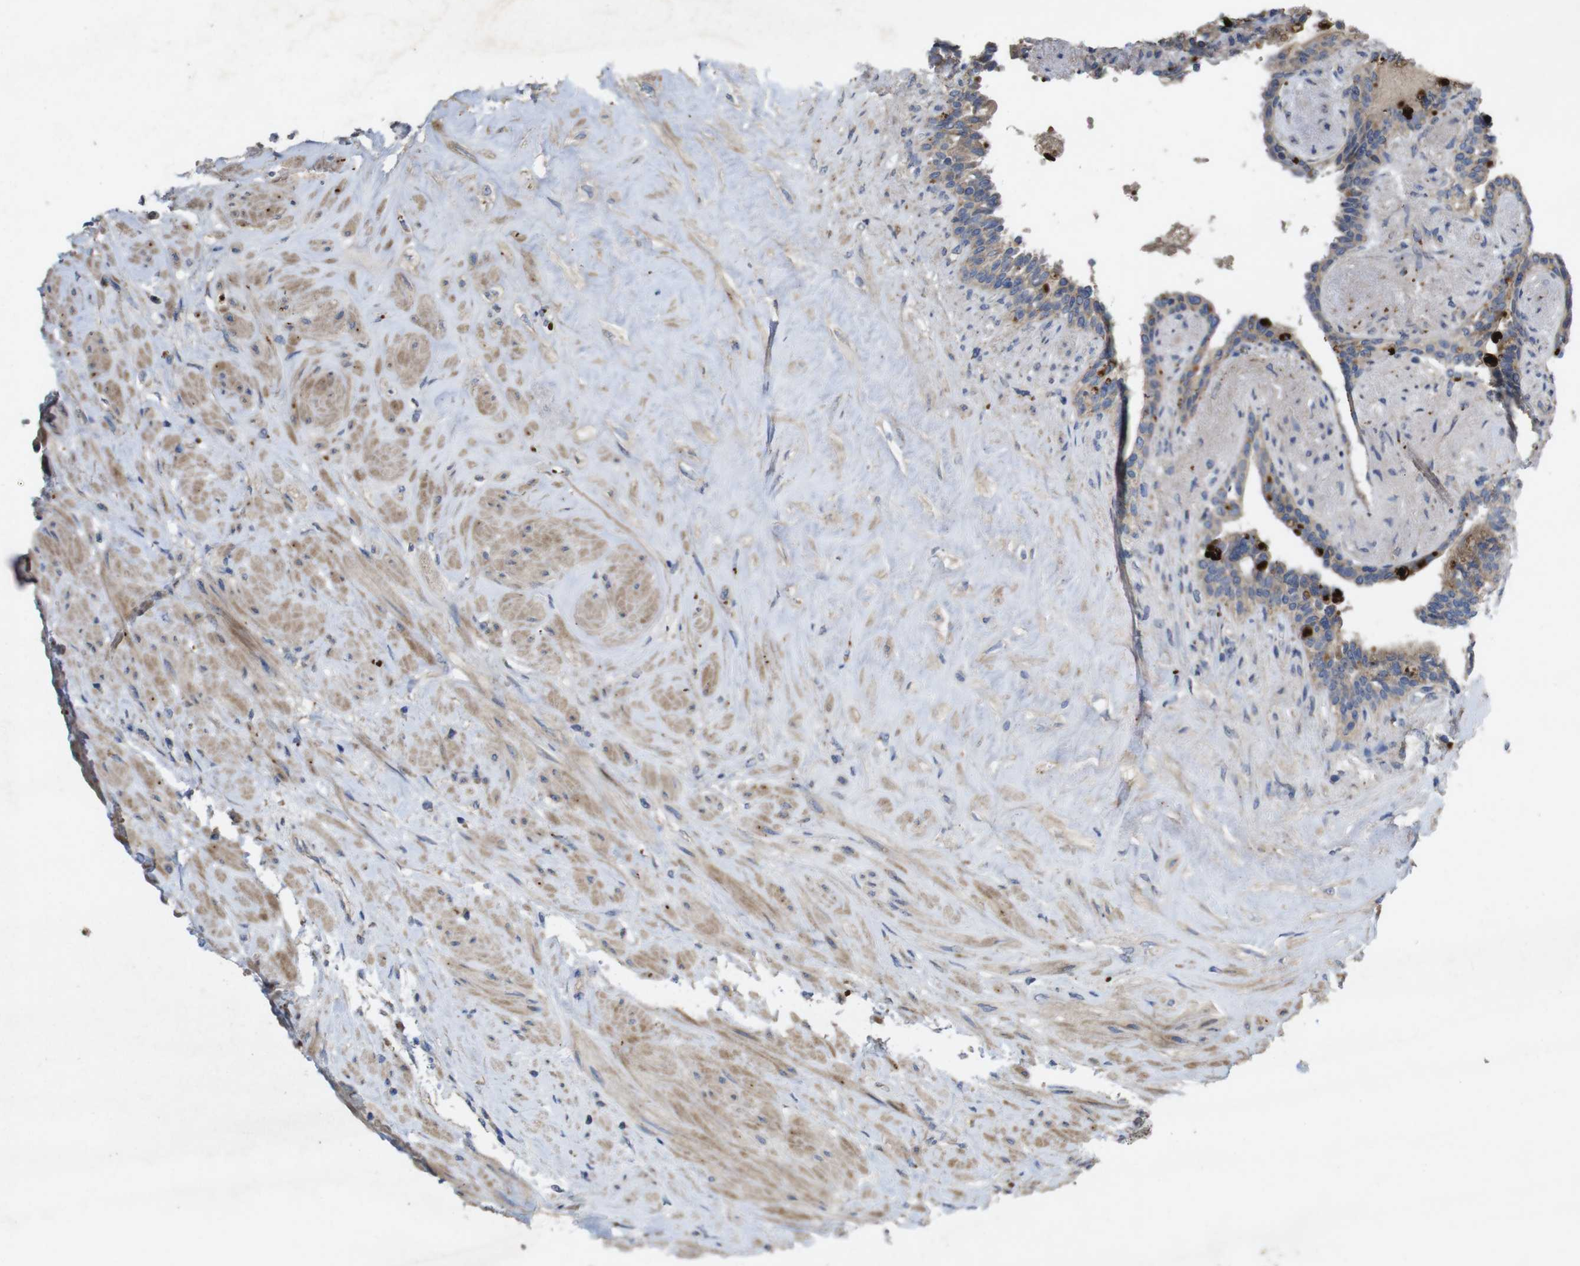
{"staining": {"intensity": "weak", "quantity": ">75%", "location": "cytoplasmic/membranous"}, "tissue": "seminal vesicle", "cell_type": "Glandular cells", "image_type": "normal", "snomed": [{"axis": "morphology", "description": "Normal tissue, NOS"}, {"axis": "topography", "description": "Seminal veicle"}], "caption": "IHC photomicrograph of benign seminal vesicle stained for a protein (brown), which reveals low levels of weak cytoplasmic/membranous positivity in approximately >75% of glandular cells.", "gene": "KCNS3", "patient": {"sex": "male", "age": 63}}